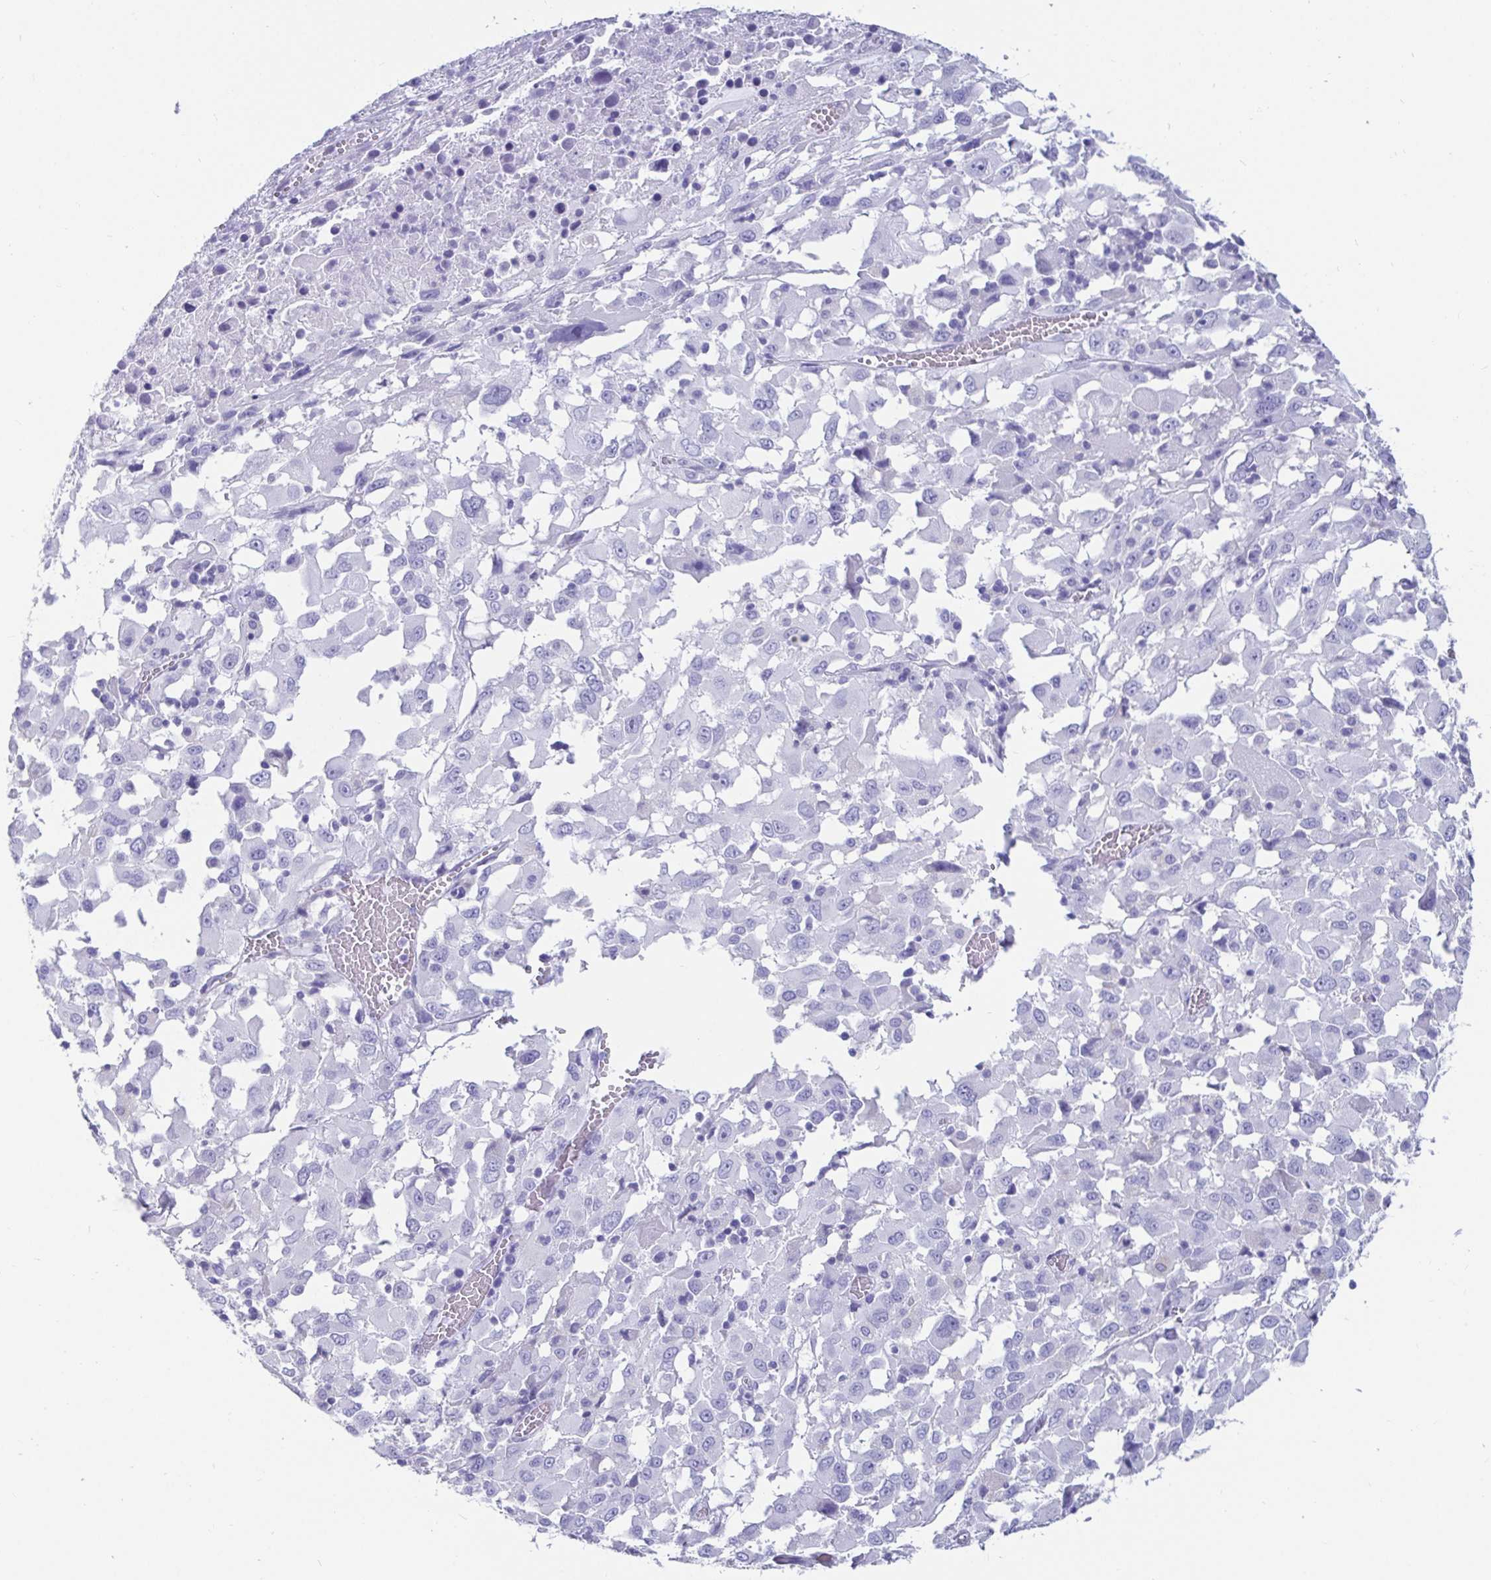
{"staining": {"intensity": "negative", "quantity": "none", "location": "none"}, "tissue": "melanoma", "cell_type": "Tumor cells", "image_type": "cancer", "snomed": [{"axis": "morphology", "description": "Malignant melanoma, Metastatic site"}, {"axis": "topography", "description": "Soft tissue"}], "caption": "Immunohistochemistry (IHC) histopathology image of melanoma stained for a protein (brown), which demonstrates no positivity in tumor cells.", "gene": "ZPBP2", "patient": {"sex": "male", "age": 50}}